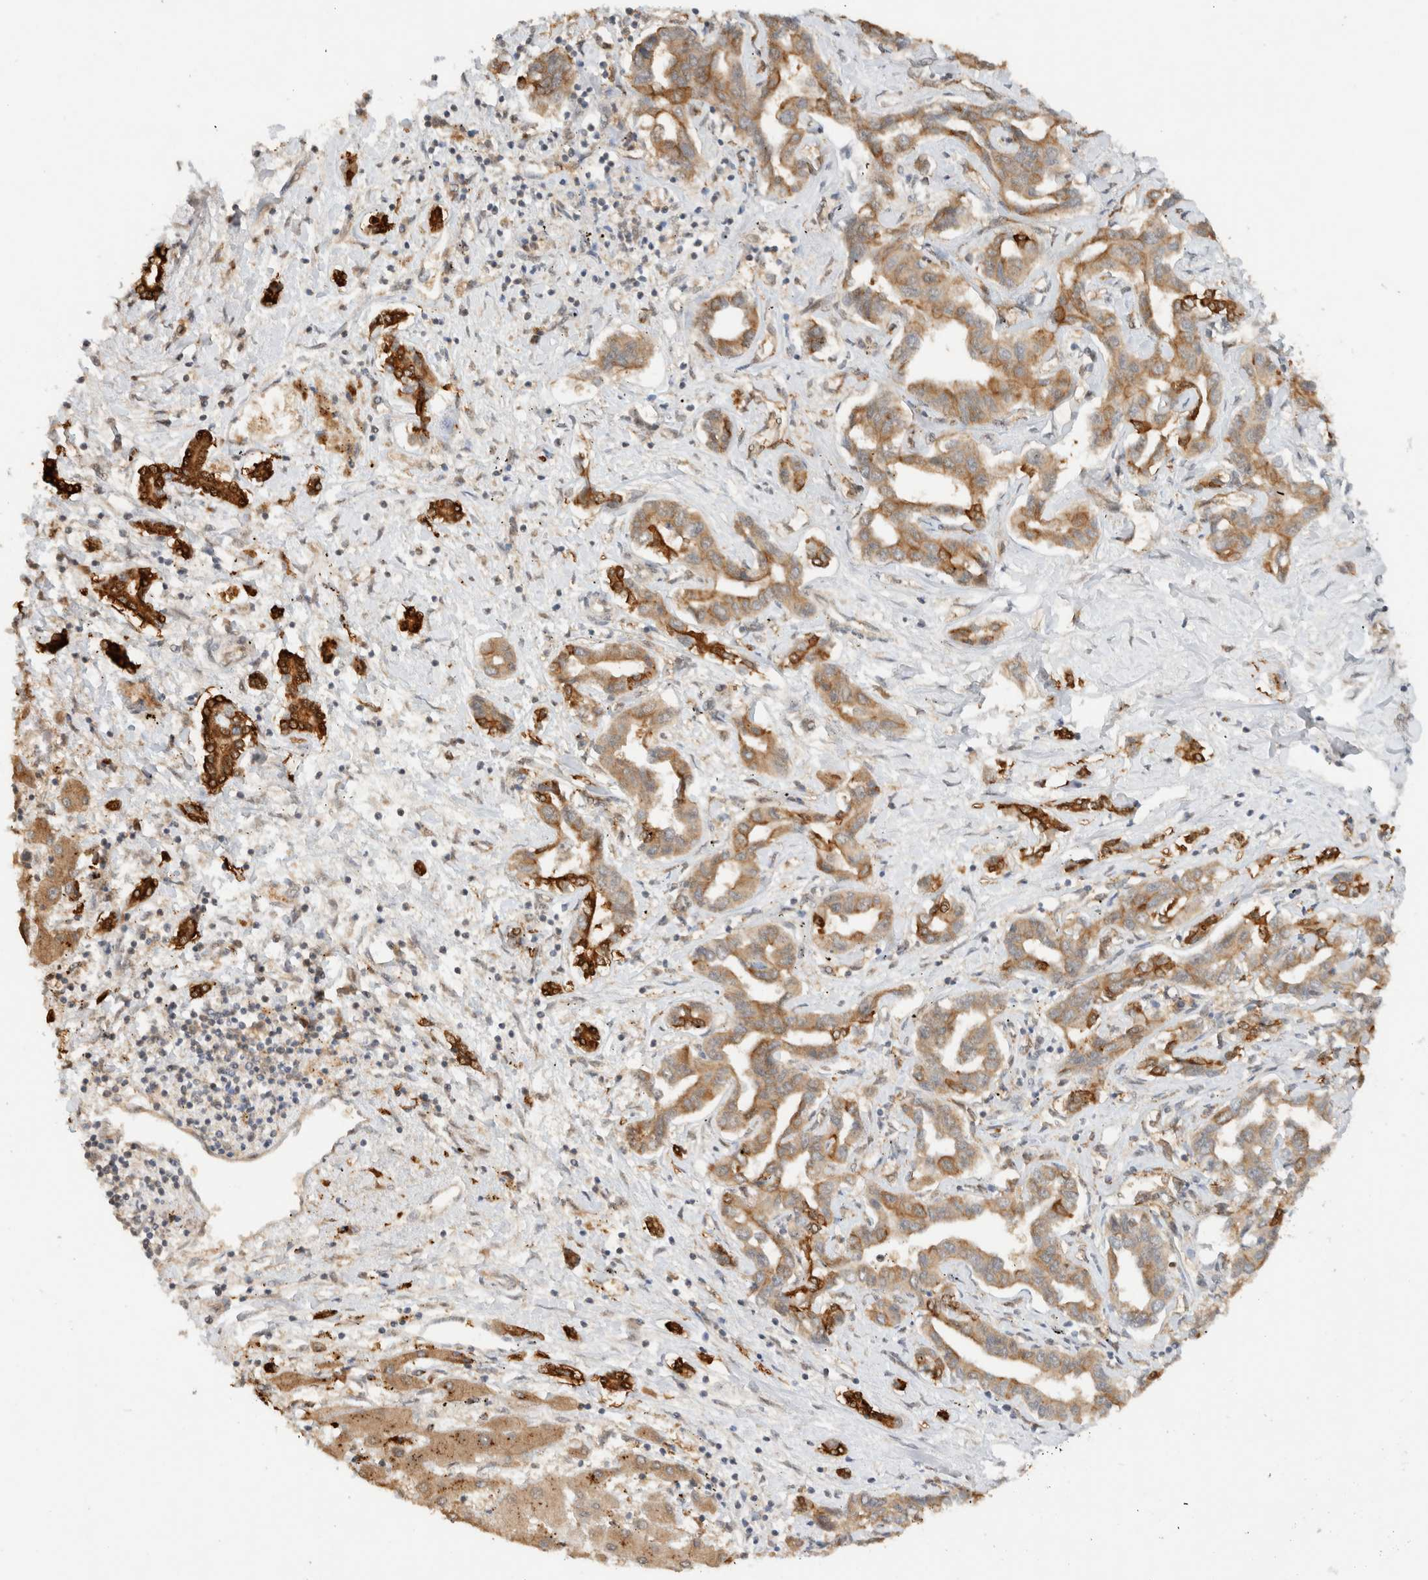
{"staining": {"intensity": "moderate", "quantity": ">75%", "location": "cytoplasmic/membranous"}, "tissue": "liver cancer", "cell_type": "Tumor cells", "image_type": "cancer", "snomed": [{"axis": "morphology", "description": "Cholangiocarcinoma"}, {"axis": "topography", "description": "Liver"}], "caption": "A medium amount of moderate cytoplasmic/membranous staining is identified in approximately >75% of tumor cells in liver cancer tissue.", "gene": "CA13", "patient": {"sex": "male", "age": 59}}